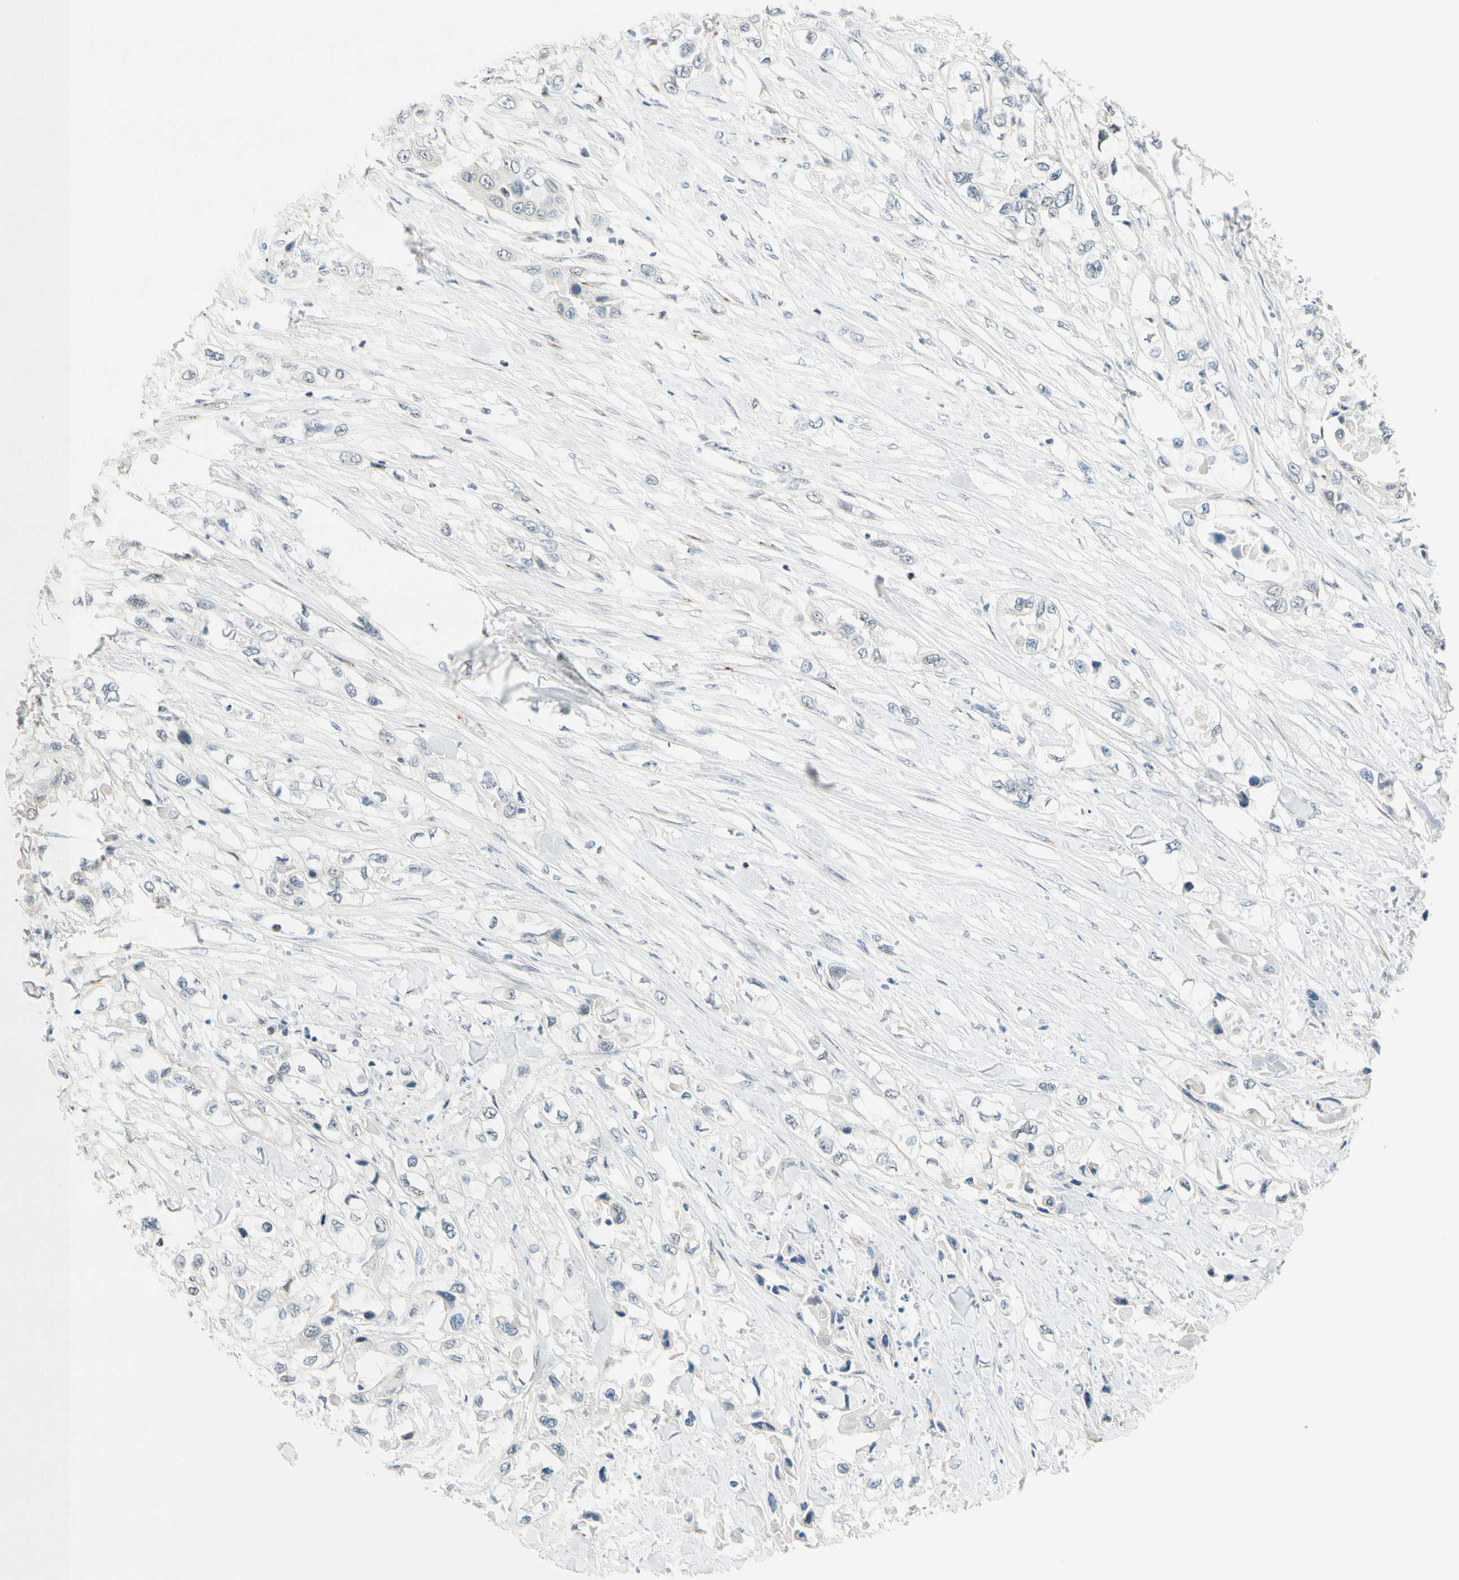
{"staining": {"intensity": "negative", "quantity": "none", "location": "none"}, "tissue": "pancreatic cancer", "cell_type": "Tumor cells", "image_type": "cancer", "snomed": [{"axis": "morphology", "description": "Adenocarcinoma, NOS"}, {"axis": "topography", "description": "Pancreas"}], "caption": "Immunohistochemistry (IHC) photomicrograph of neoplastic tissue: human pancreatic cancer stained with DAB (3,3'-diaminobenzidine) displays no significant protein staining in tumor cells. Nuclei are stained in blue.", "gene": "B4GALNT1", "patient": {"sex": "female", "age": 70}}